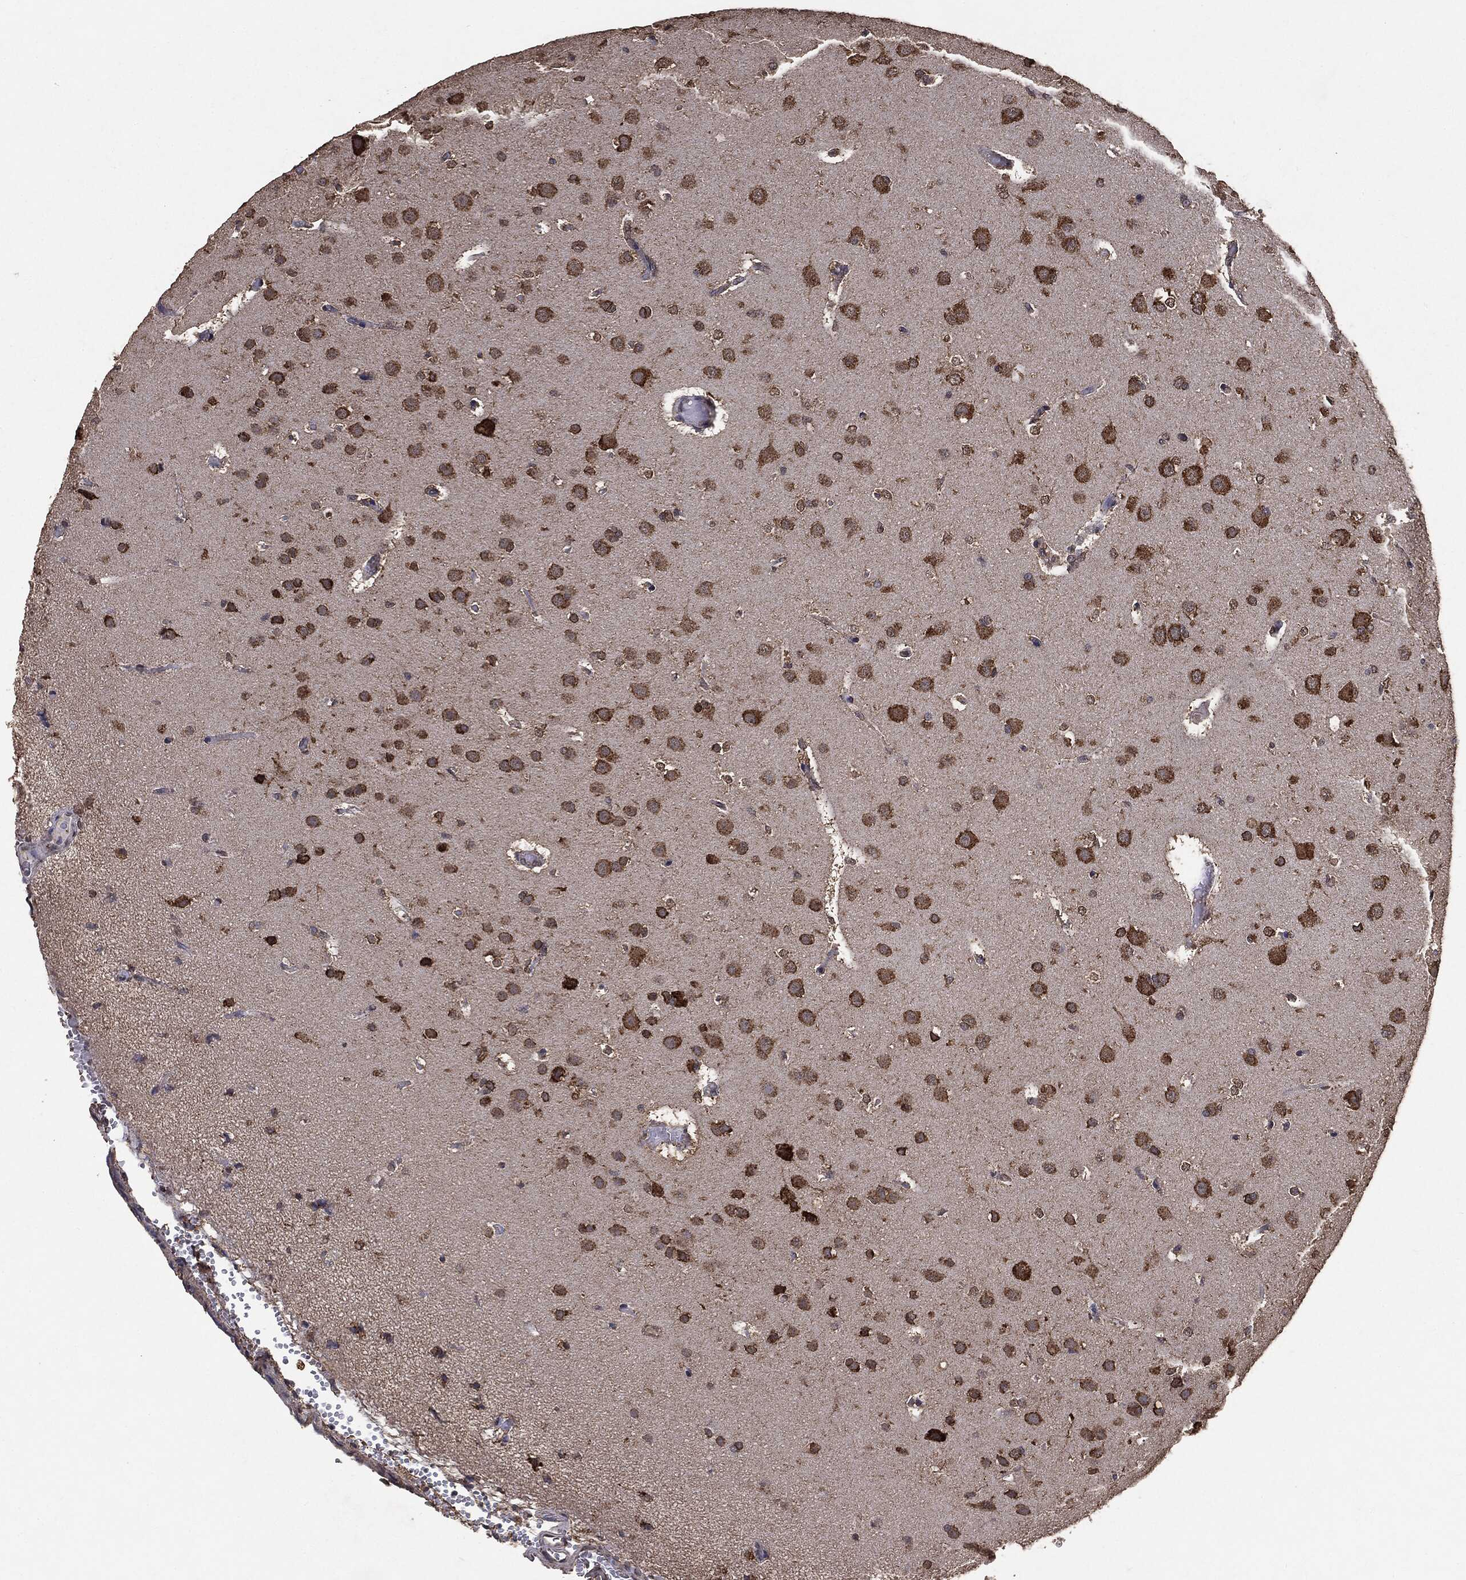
{"staining": {"intensity": "strong", "quantity": ">75%", "location": "cytoplasmic/membranous"}, "tissue": "glioma", "cell_type": "Tumor cells", "image_type": "cancer", "snomed": [{"axis": "morphology", "description": "Glioma, malignant, NOS"}, {"axis": "topography", "description": "Cerebral cortex"}], "caption": "Immunohistochemical staining of glioma exhibits high levels of strong cytoplasmic/membranous protein staining in about >75% of tumor cells.", "gene": "MTOR", "patient": {"sex": "male", "age": 58}}